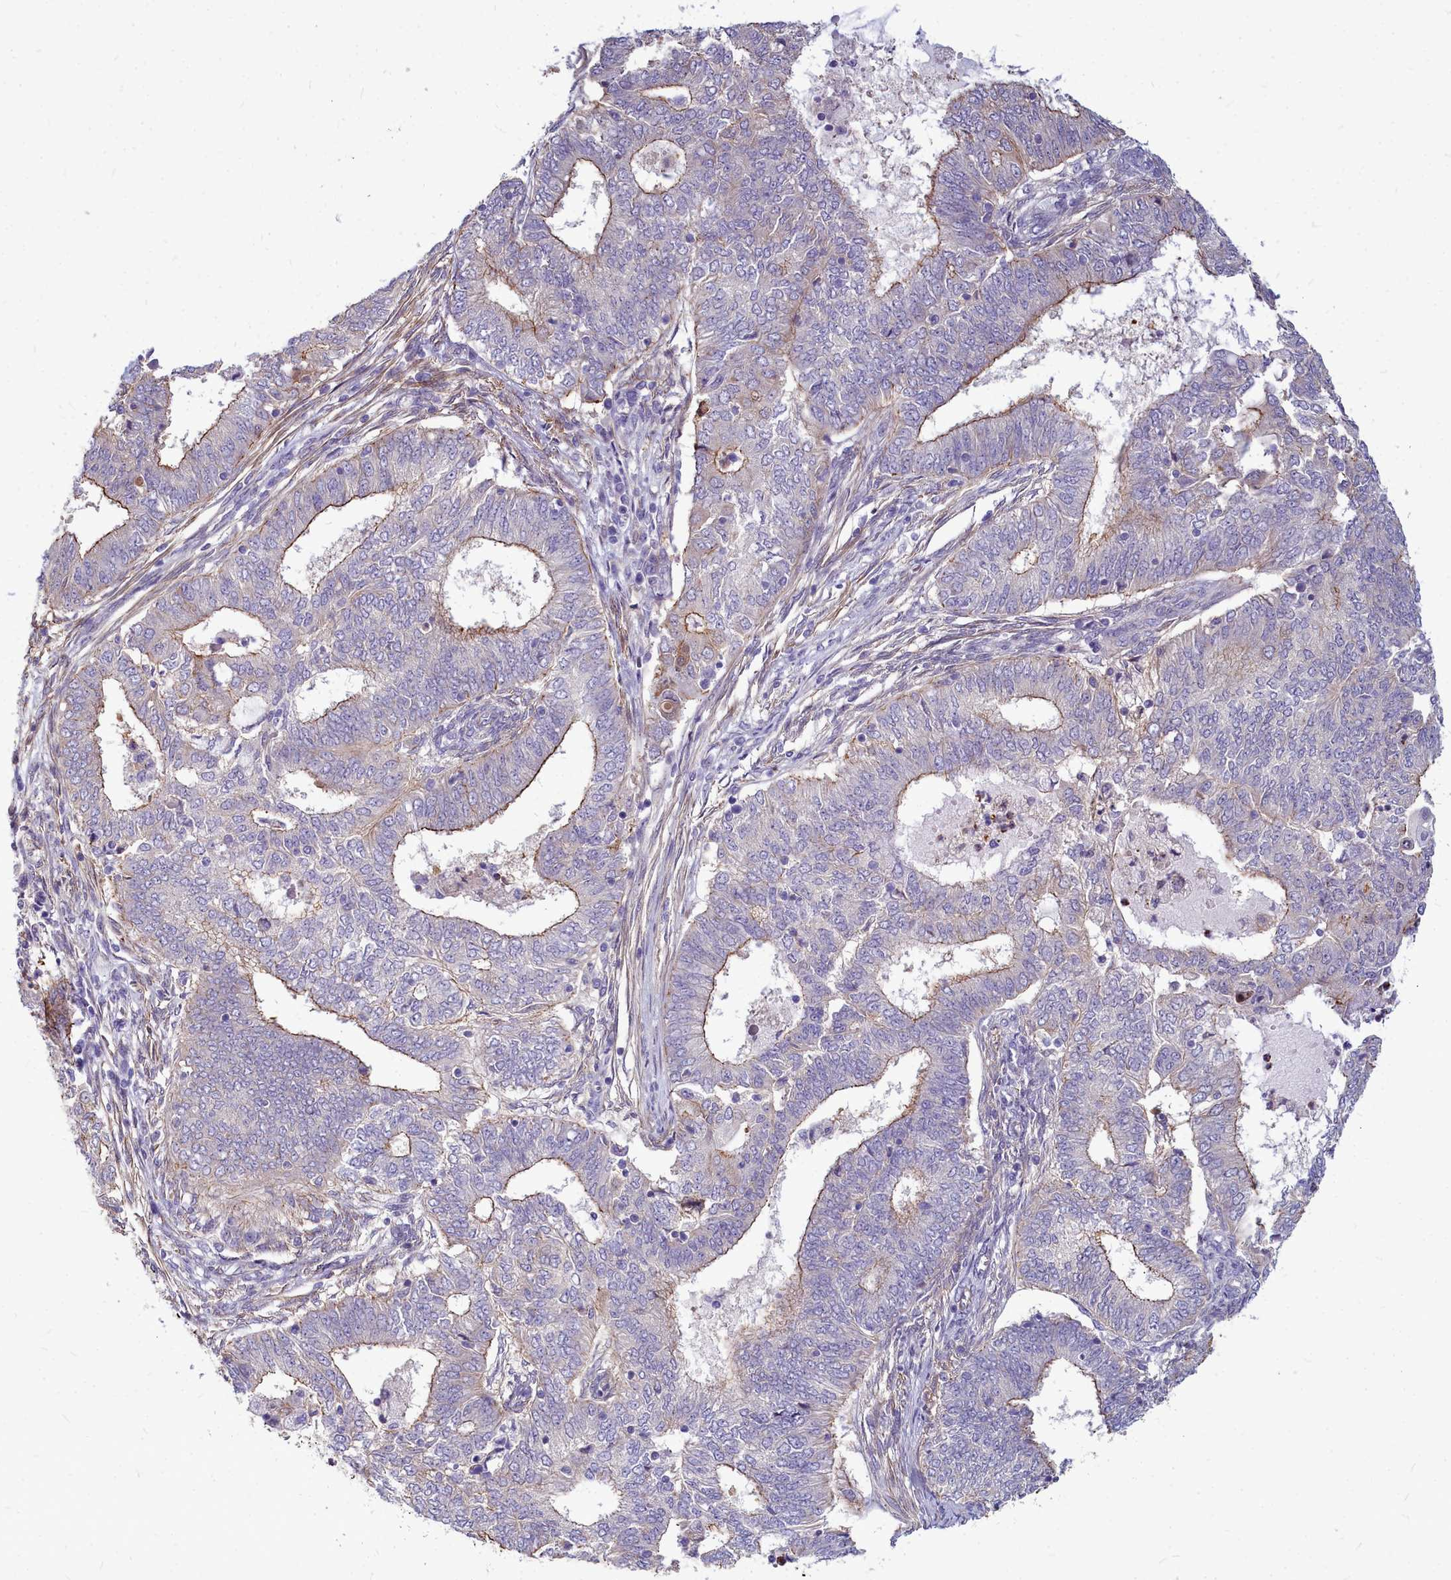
{"staining": {"intensity": "weak", "quantity": "<25%", "location": "cytoplasmic/membranous"}, "tissue": "endometrial cancer", "cell_type": "Tumor cells", "image_type": "cancer", "snomed": [{"axis": "morphology", "description": "Adenocarcinoma, NOS"}, {"axis": "topography", "description": "Endometrium"}], "caption": "Endometrial adenocarcinoma stained for a protein using IHC reveals no positivity tumor cells.", "gene": "TTC5", "patient": {"sex": "female", "age": 62}}